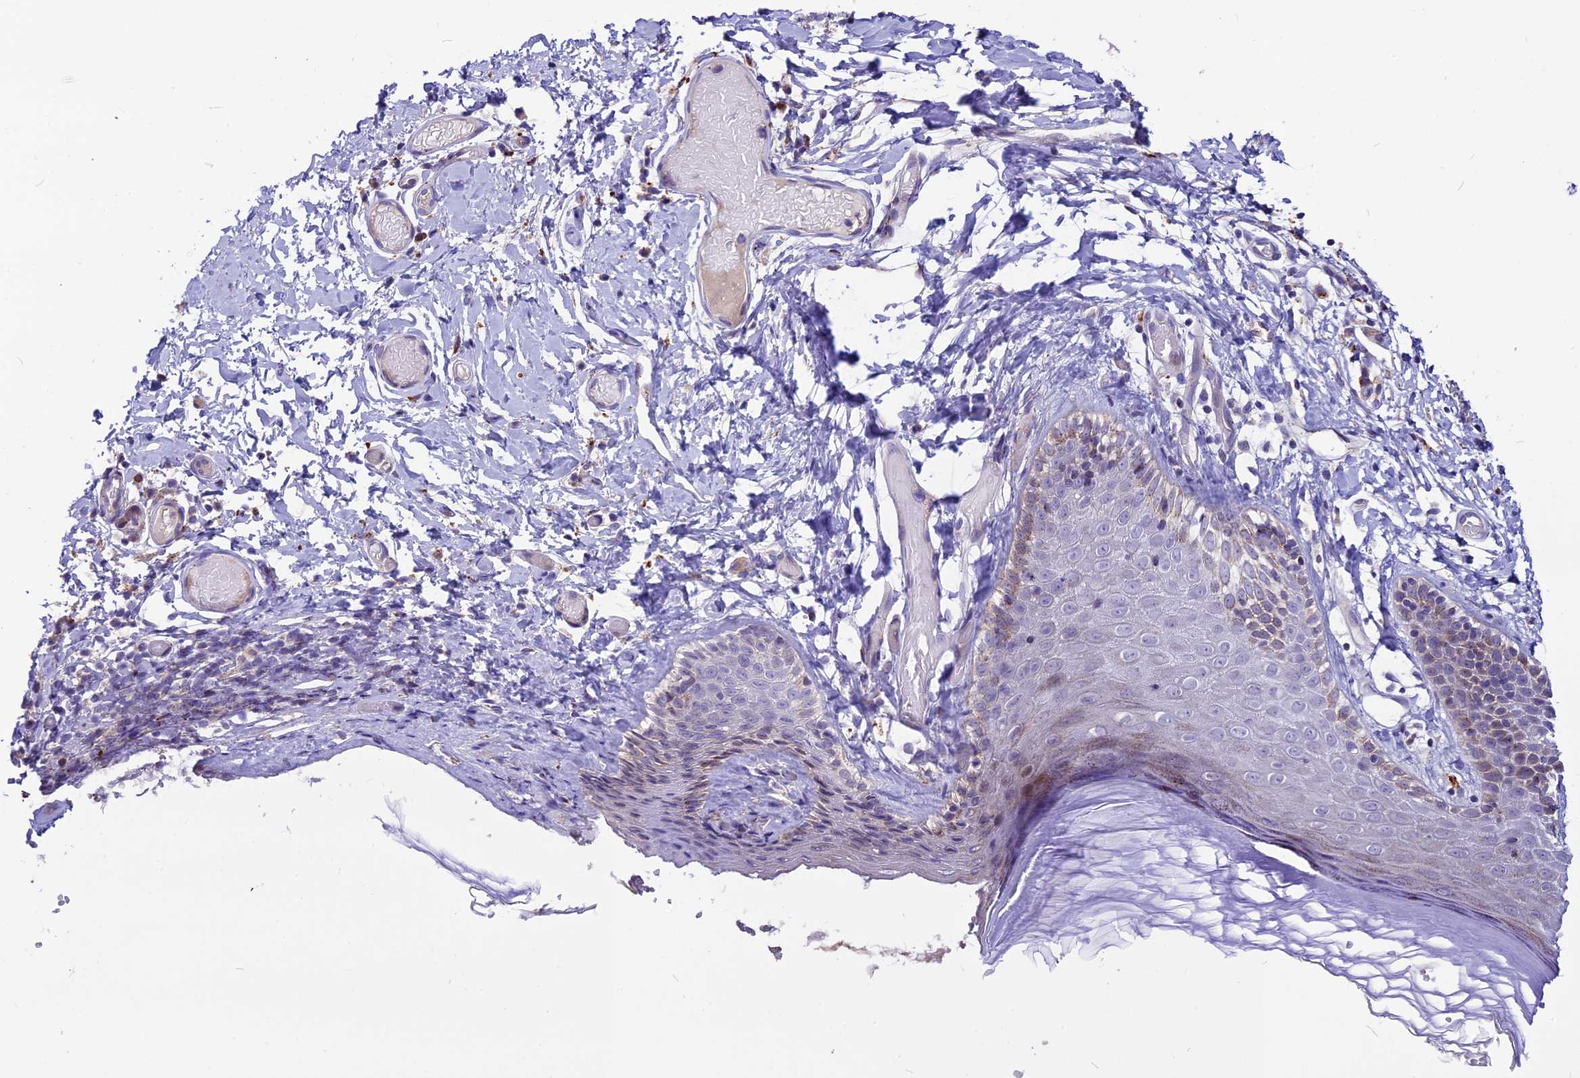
{"staining": {"intensity": "moderate", "quantity": "25%-75%", "location": "cytoplasmic/membranous"}, "tissue": "skin", "cell_type": "Epidermal cells", "image_type": "normal", "snomed": [{"axis": "morphology", "description": "Normal tissue, NOS"}, {"axis": "topography", "description": "Adipose tissue"}, {"axis": "topography", "description": "Vascular tissue"}, {"axis": "topography", "description": "Vulva"}, {"axis": "topography", "description": "Peripheral nerve tissue"}], "caption": "Immunohistochemical staining of unremarkable human skin exhibits 25%-75% levels of moderate cytoplasmic/membranous protein positivity in approximately 25%-75% of epidermal cells.", "gene": "THRSP", "patient": {"sex": "female", "age": 86}}